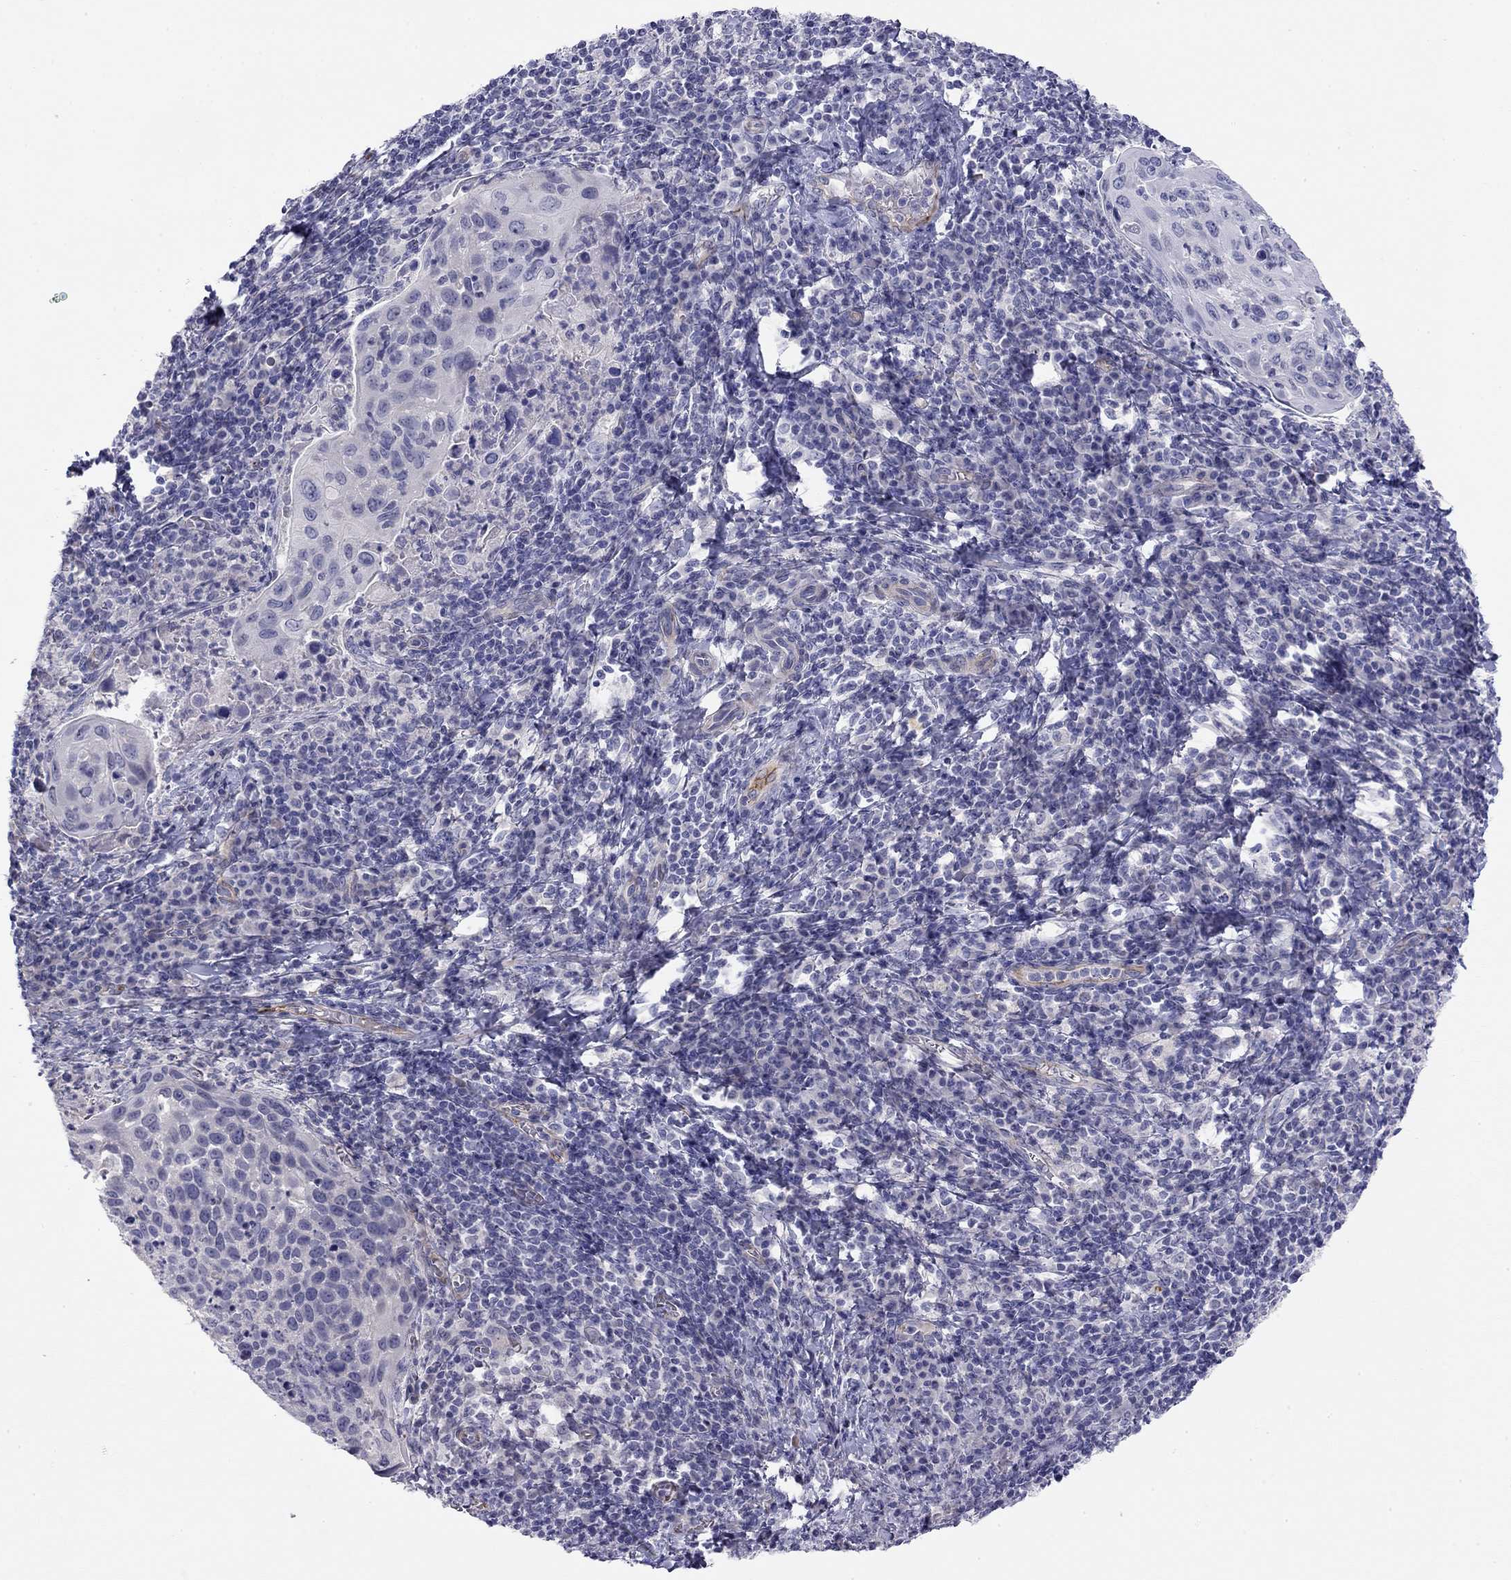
{"staining": {"intensity": "negative", "quantity": "none", "location": "none"}, "tissue": "cervical cancer", "cell_type": "Tumor cells", "image_type": "cancer", "snomed": [{"axis": "morphology", "description": "Squamous cell carcinoma, NOS"}, {"axis": "topography", "description": "Cervix"}], "caption": "DAB (3,3'-diaminobenzidine) immunohistochemical staining of cervical cancer reveals no significant positivity in tumor cells.", "gene": "RTL1", "patient": {"sex": "female", "age": 54}}